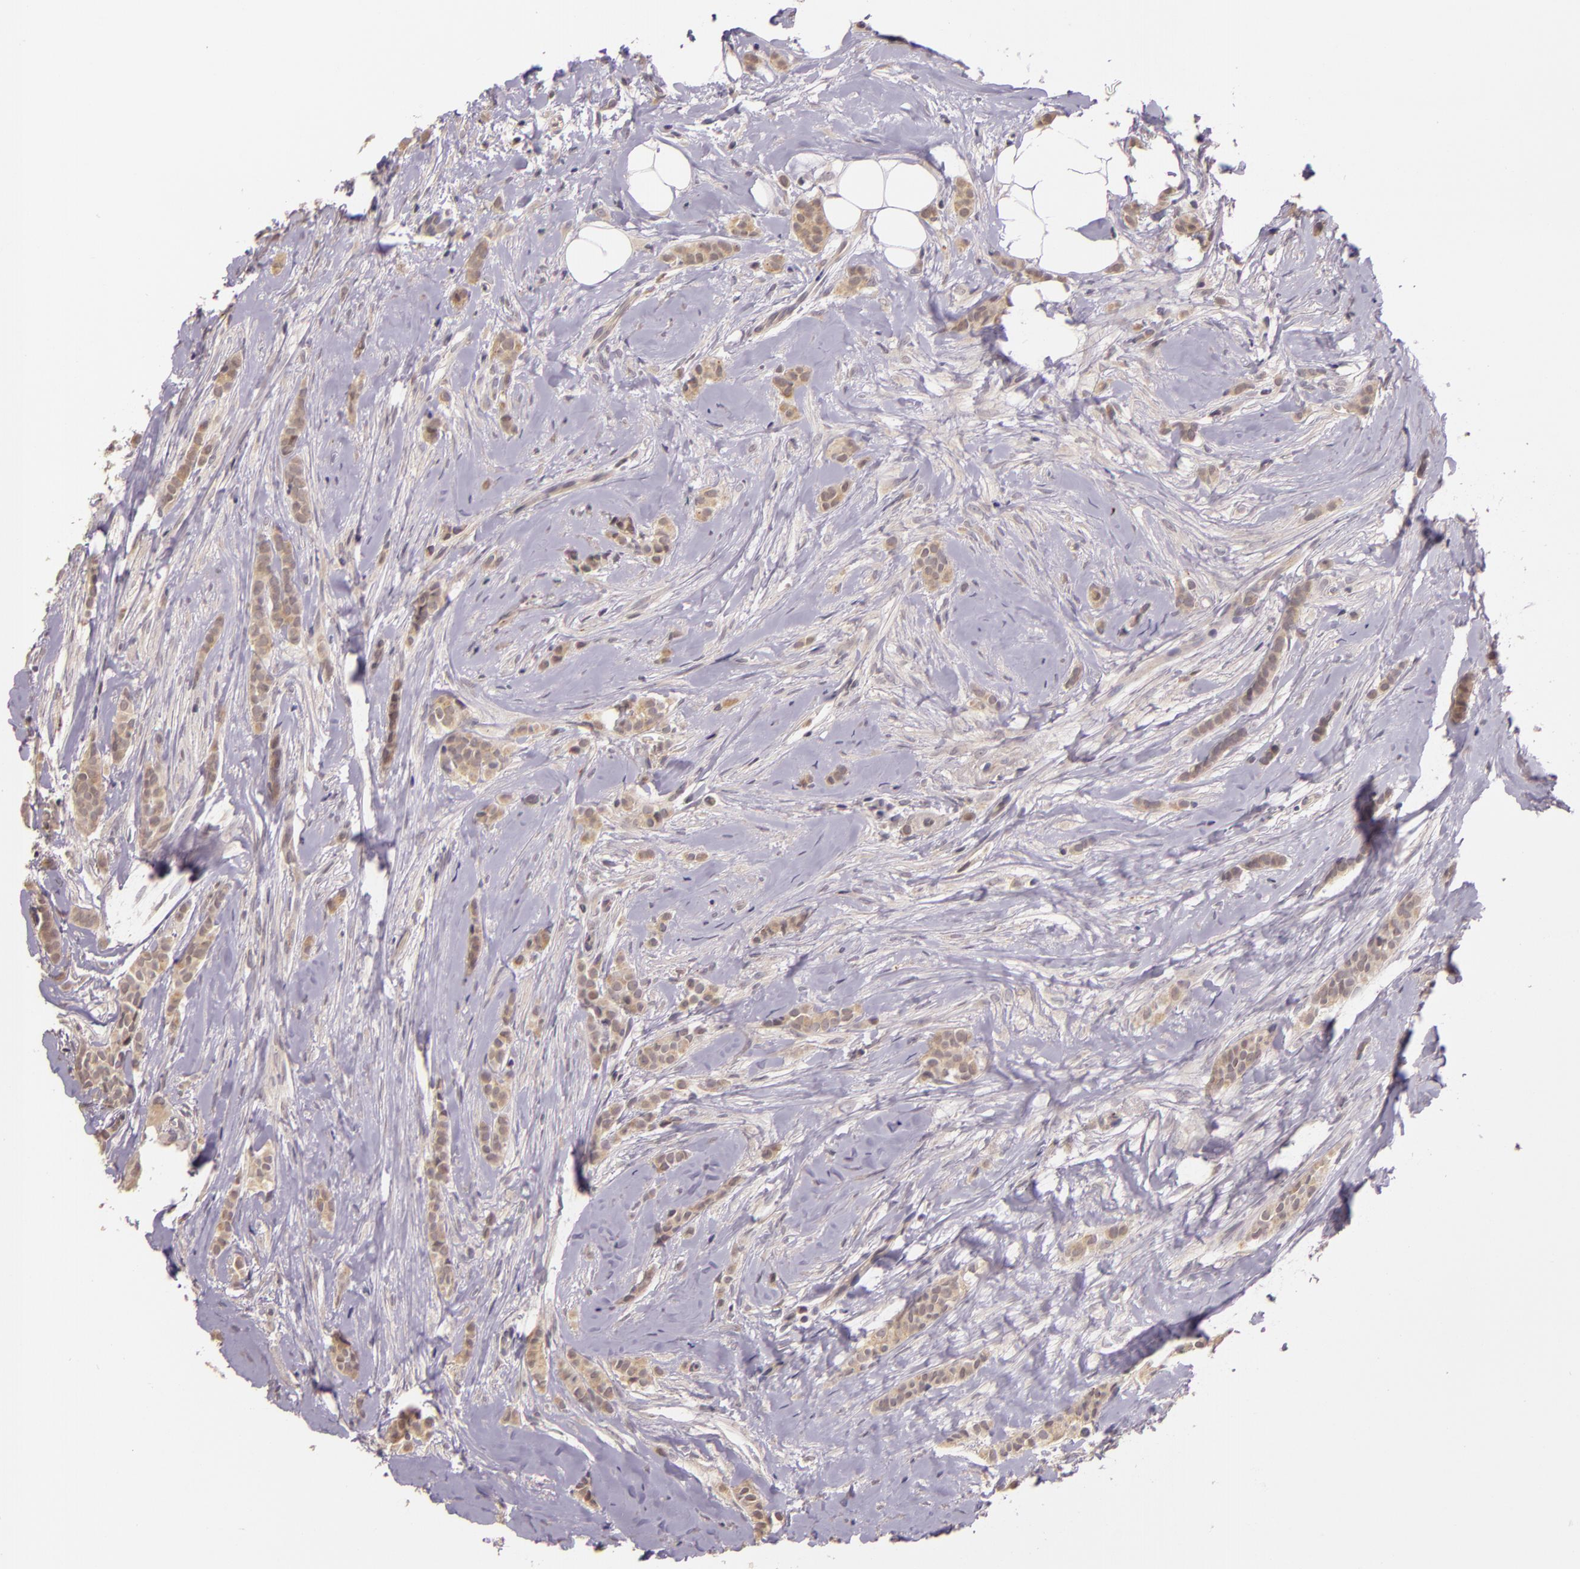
{"staining": {"intensity": "weak", "quantity": ">75%", "location": "cytoplasmic/membranous"}, "tissue": "breast cancer", "cell_type": "Tumor cells", "image_type": "cancer", "snomed": [{"axis": "morphology", "description": "Lobular carcinoma"}, {"axis": "topography", "description": "Breast"}], "caption": "Approximately >75% of tumor cells in human lobular carcinoma (breast) display weak cytoplasmic/membranous protein staining as visualized by brown immunohistochemical staining.", "gene": "ARMH4", "patient": {"sex": "female", "age": 56}}